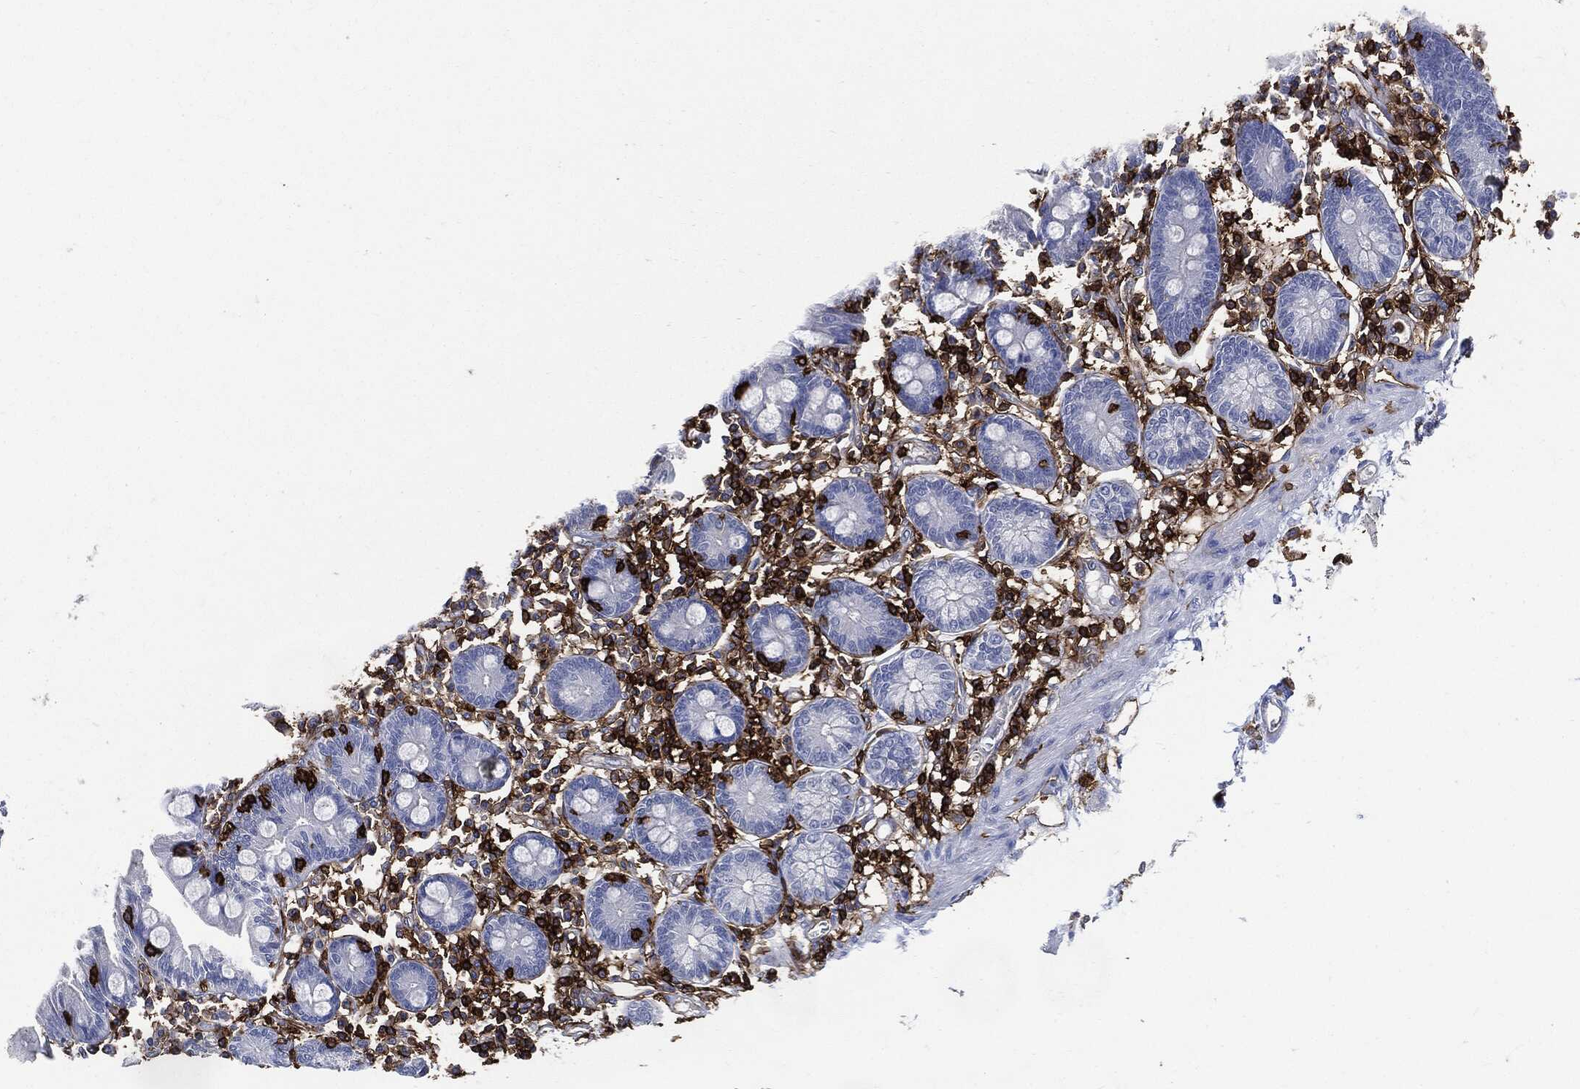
{"staining": {"intensity": "negative", "quantity": "none", "location": "none"}, "tissue": "small intestine", "cell_type": "Glandular cells", "image_type": "normal", "snomed": [{"axis": "morphology", "description": "Normal tissue, NOS"}, {"axis": "topography", "description": "Small intestine"}], "caption": "This histopathology image is of benign small intestine stained with immunohistochemistry to label a protein in brown with the nuclei are counter-stained blue. There is no staining in glandular cells.", "gene": "PTPRC", "patient": {"sex": "male", "age": 88}}